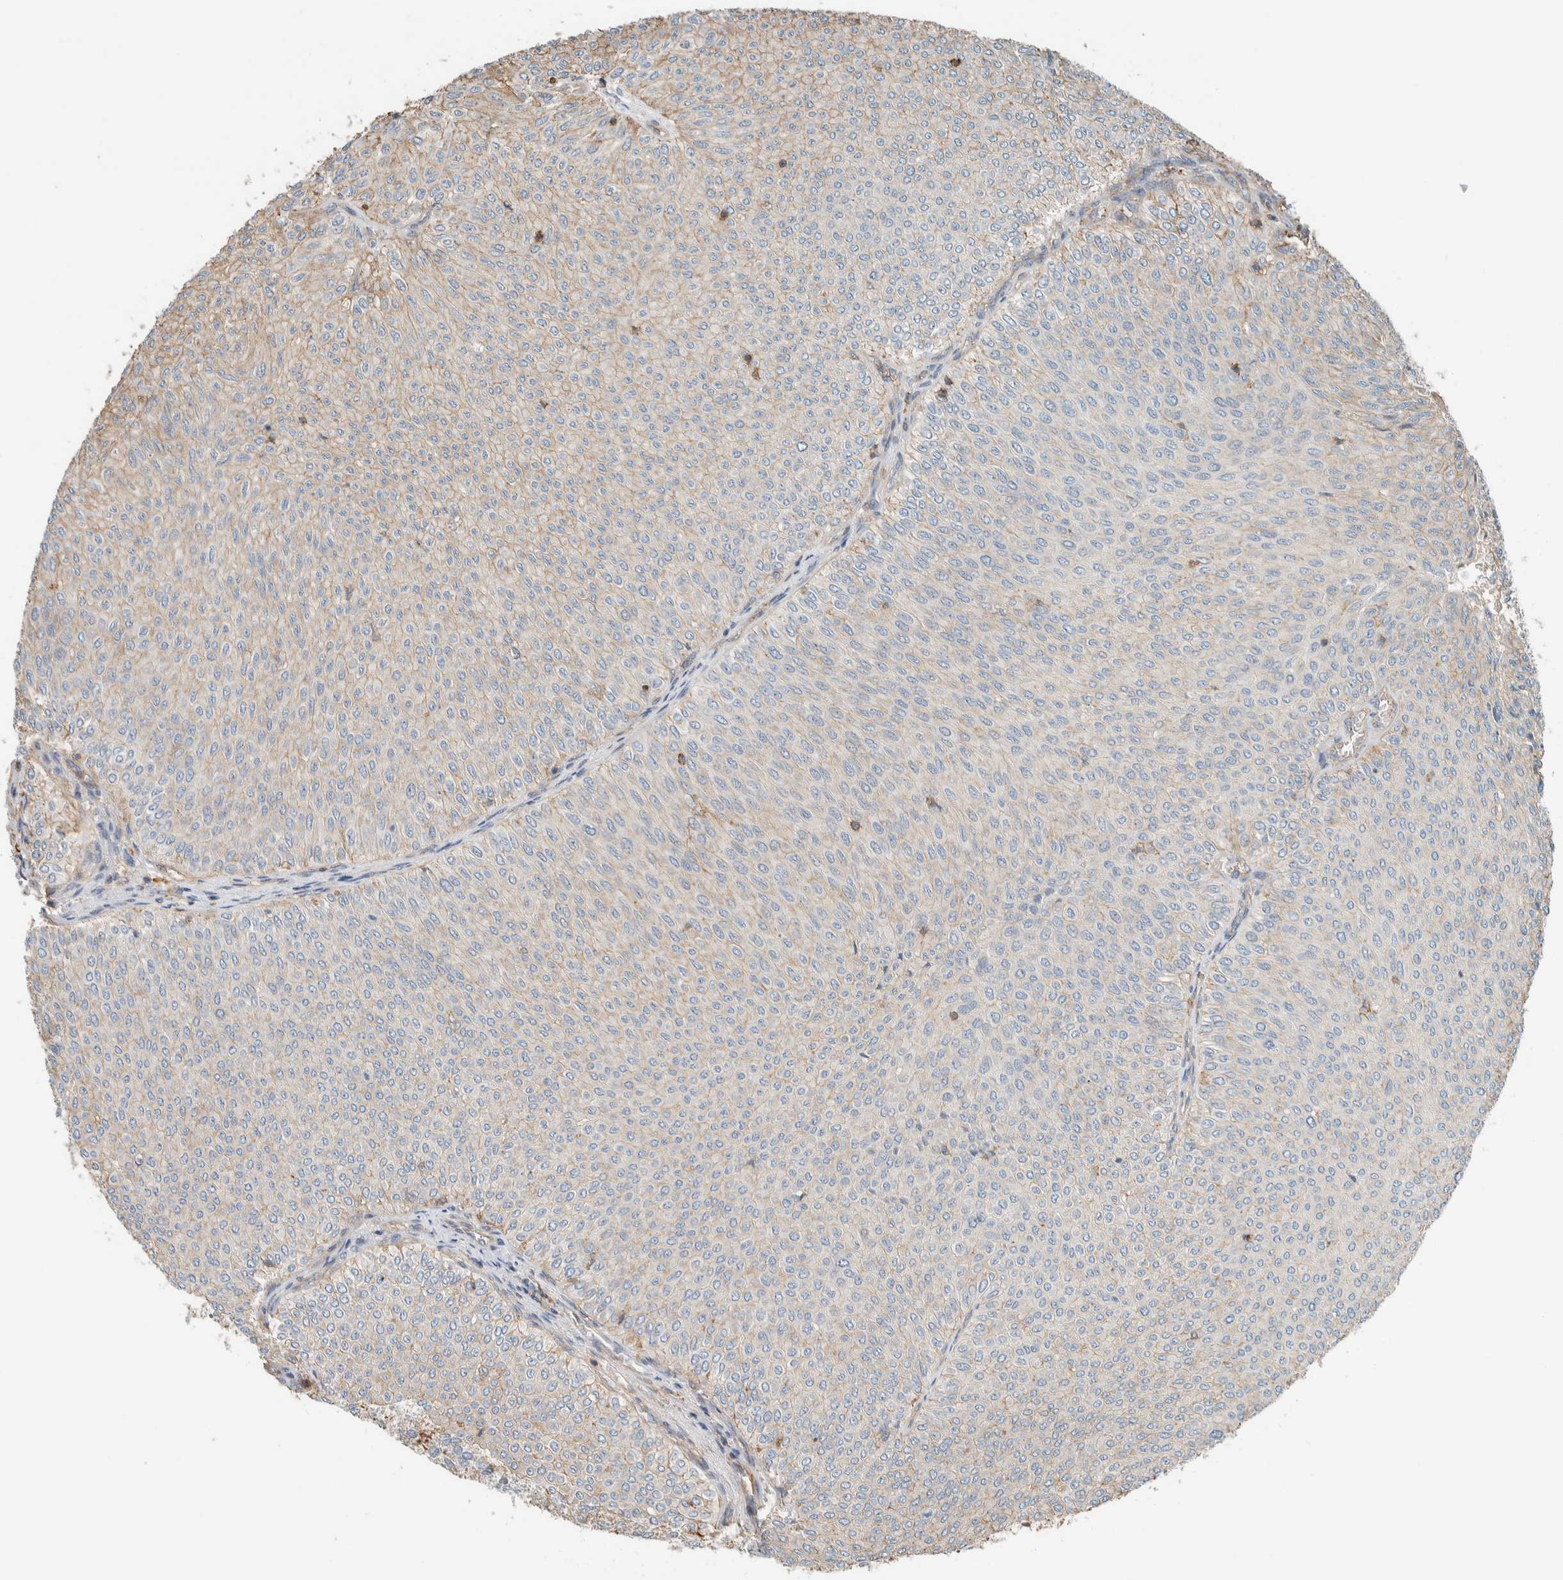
{"staining": {"intensity": "weak", "quantity": "<25%", "location": "cytoplasmic/membranous"}, "tissue": "urothelial cancer", "cell_type": "Tumor cells", "image_type": "cancer", "snomed": [{"axis": "morphology", "description": "Urothelial carcinoma, Low grade"}, {"axis": "topography", "description": "Urinary bladder"}], "caption": "Human urothelial cancer stained for a protein using IHC demonstrates no positivity in tumor cells.", "gene": "CTBP2", "patient": {"sex": "male", "age": 78}}